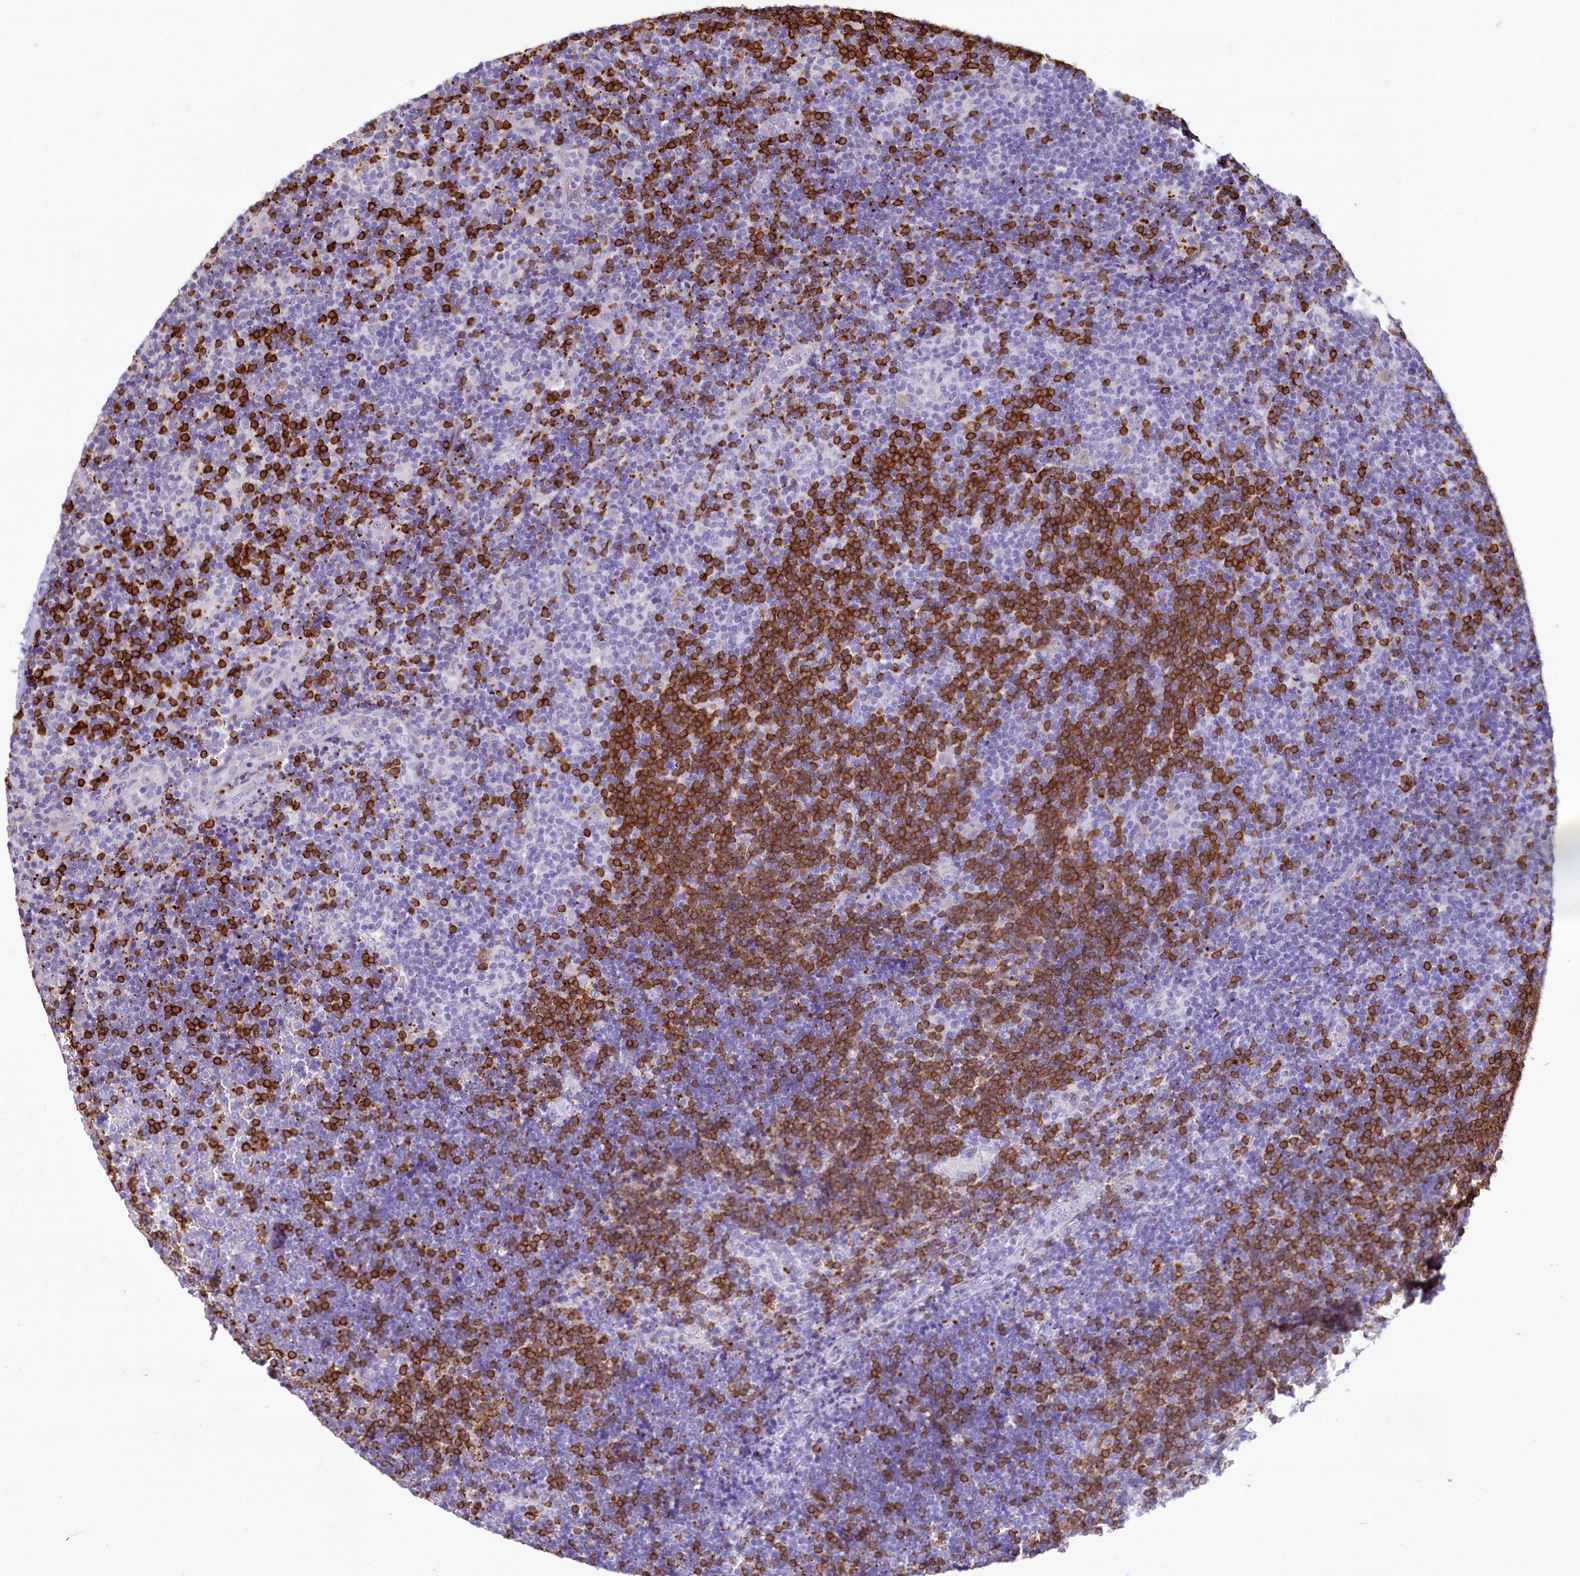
{"staining": {"intensity": "negative", "quantity": "none", "location": "none"}, "tissue": "lymphoma", "cell_type": "Tumor cells", "image_type": "cancer", "snomed": [{"axis": "morphology", "description": "Hodgkin's disease, NOS"}, {"axis": "topography", "description": "Lymph node"}], "caption": "Human lymphoma stained for a protein using immunohistochemistry exhibits no staining in tumor cells.", "gene": "BANK1", "patient": {"sex": "female", "age": 57}}